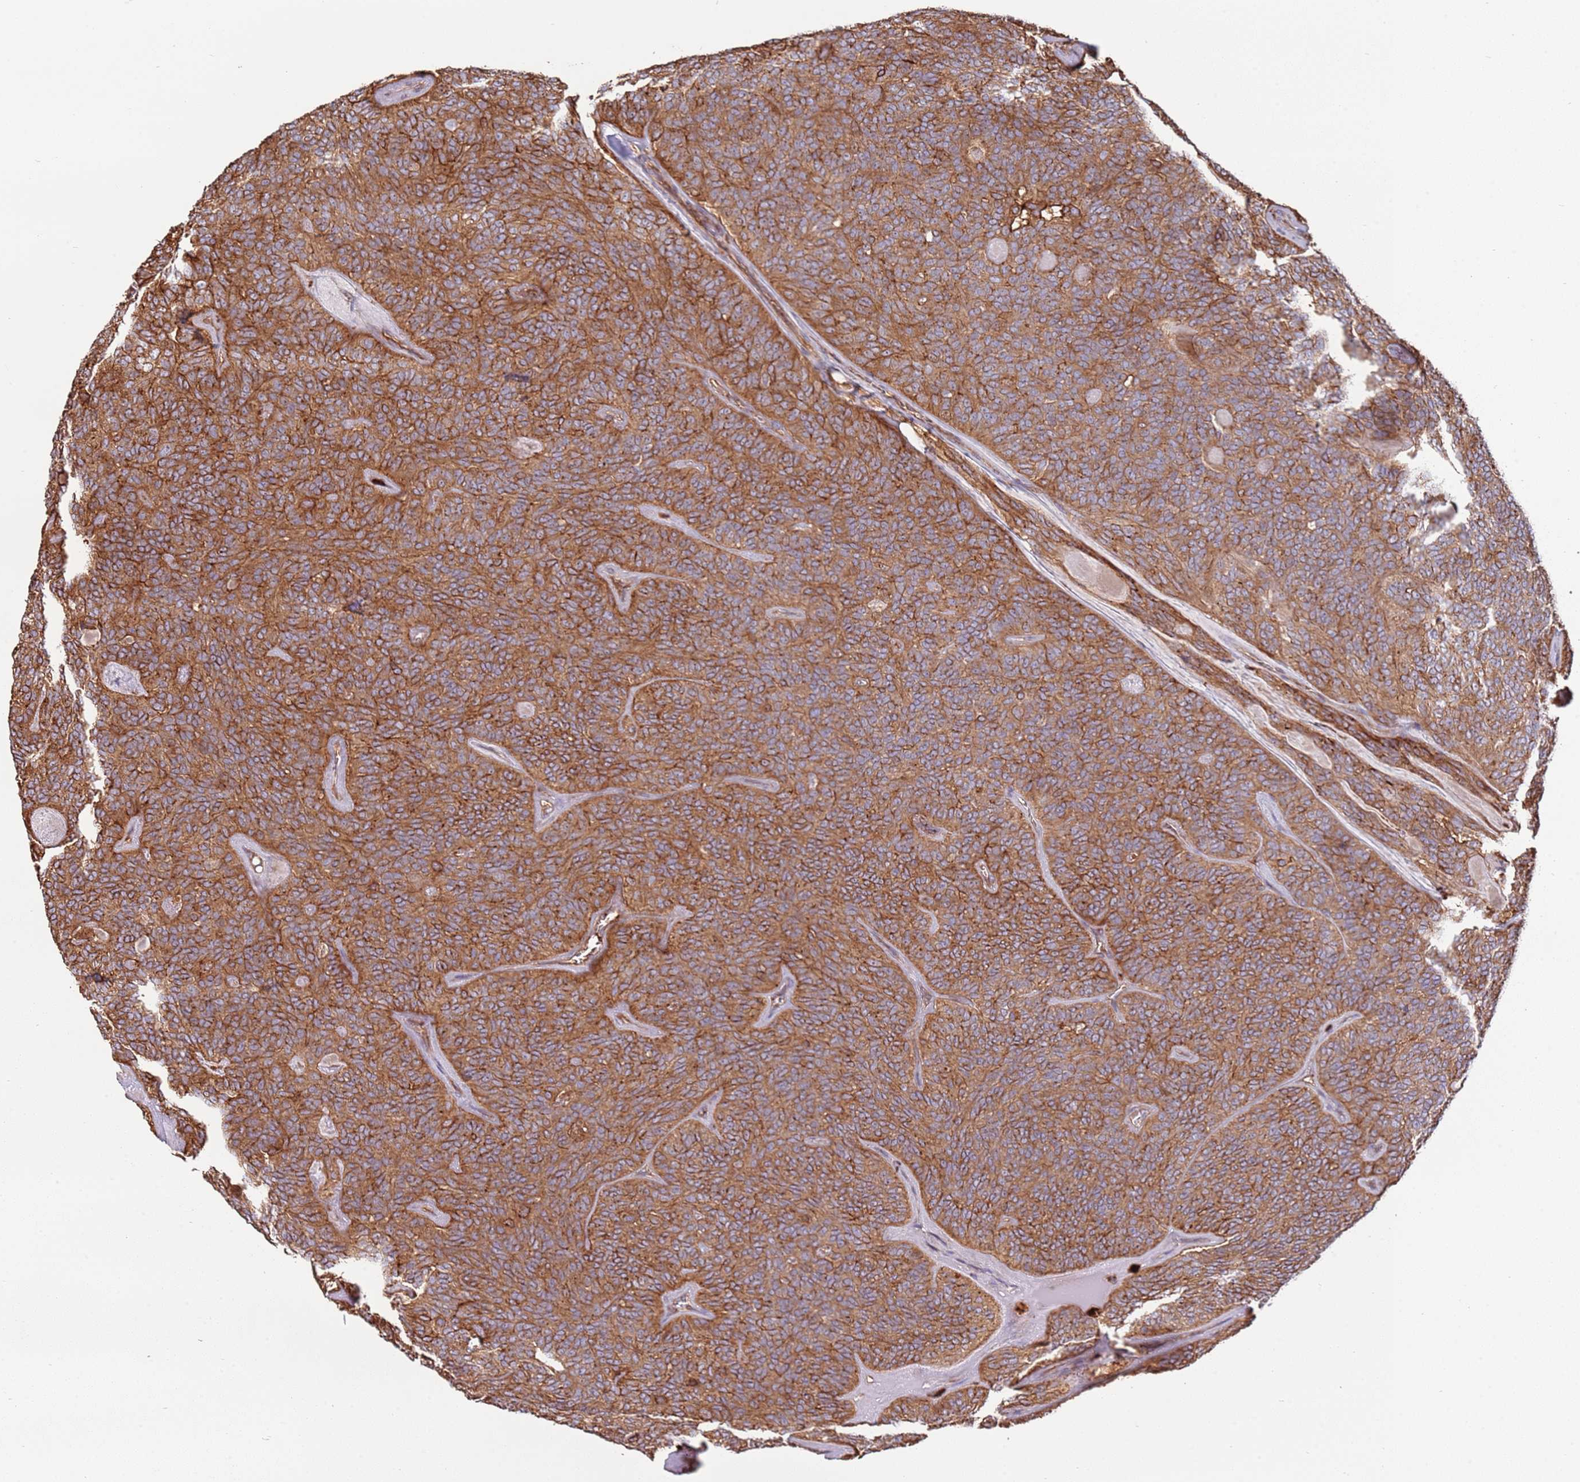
{"staining": {"intensity": "moderate", "quantity": ">75%", "location": "cytoplasmic/membranous"}, "tissue": "head and neck cancer", "cell_type": "Tumor cells", "image_type": "cancer", "snomed": [{"axis": "morphology", "description": "Adenocarcinoma, NOS"}, {"axis": "topography", "description": "Head-Neck"}], "caption": "Immunohistochemistry photomicrograph of neoplastic tissue: head and neck adenocarcinoma stained using immunohistochemistry (IHC) reveals medium levels of moderate protein expression localized specifically in the cytoplasmic/membranous of tumor cells, appearing as a cytoplasmic/membranous brown color.", "gene": "NDUFAF4", "patient": {"sex": "male", "age": 66}}